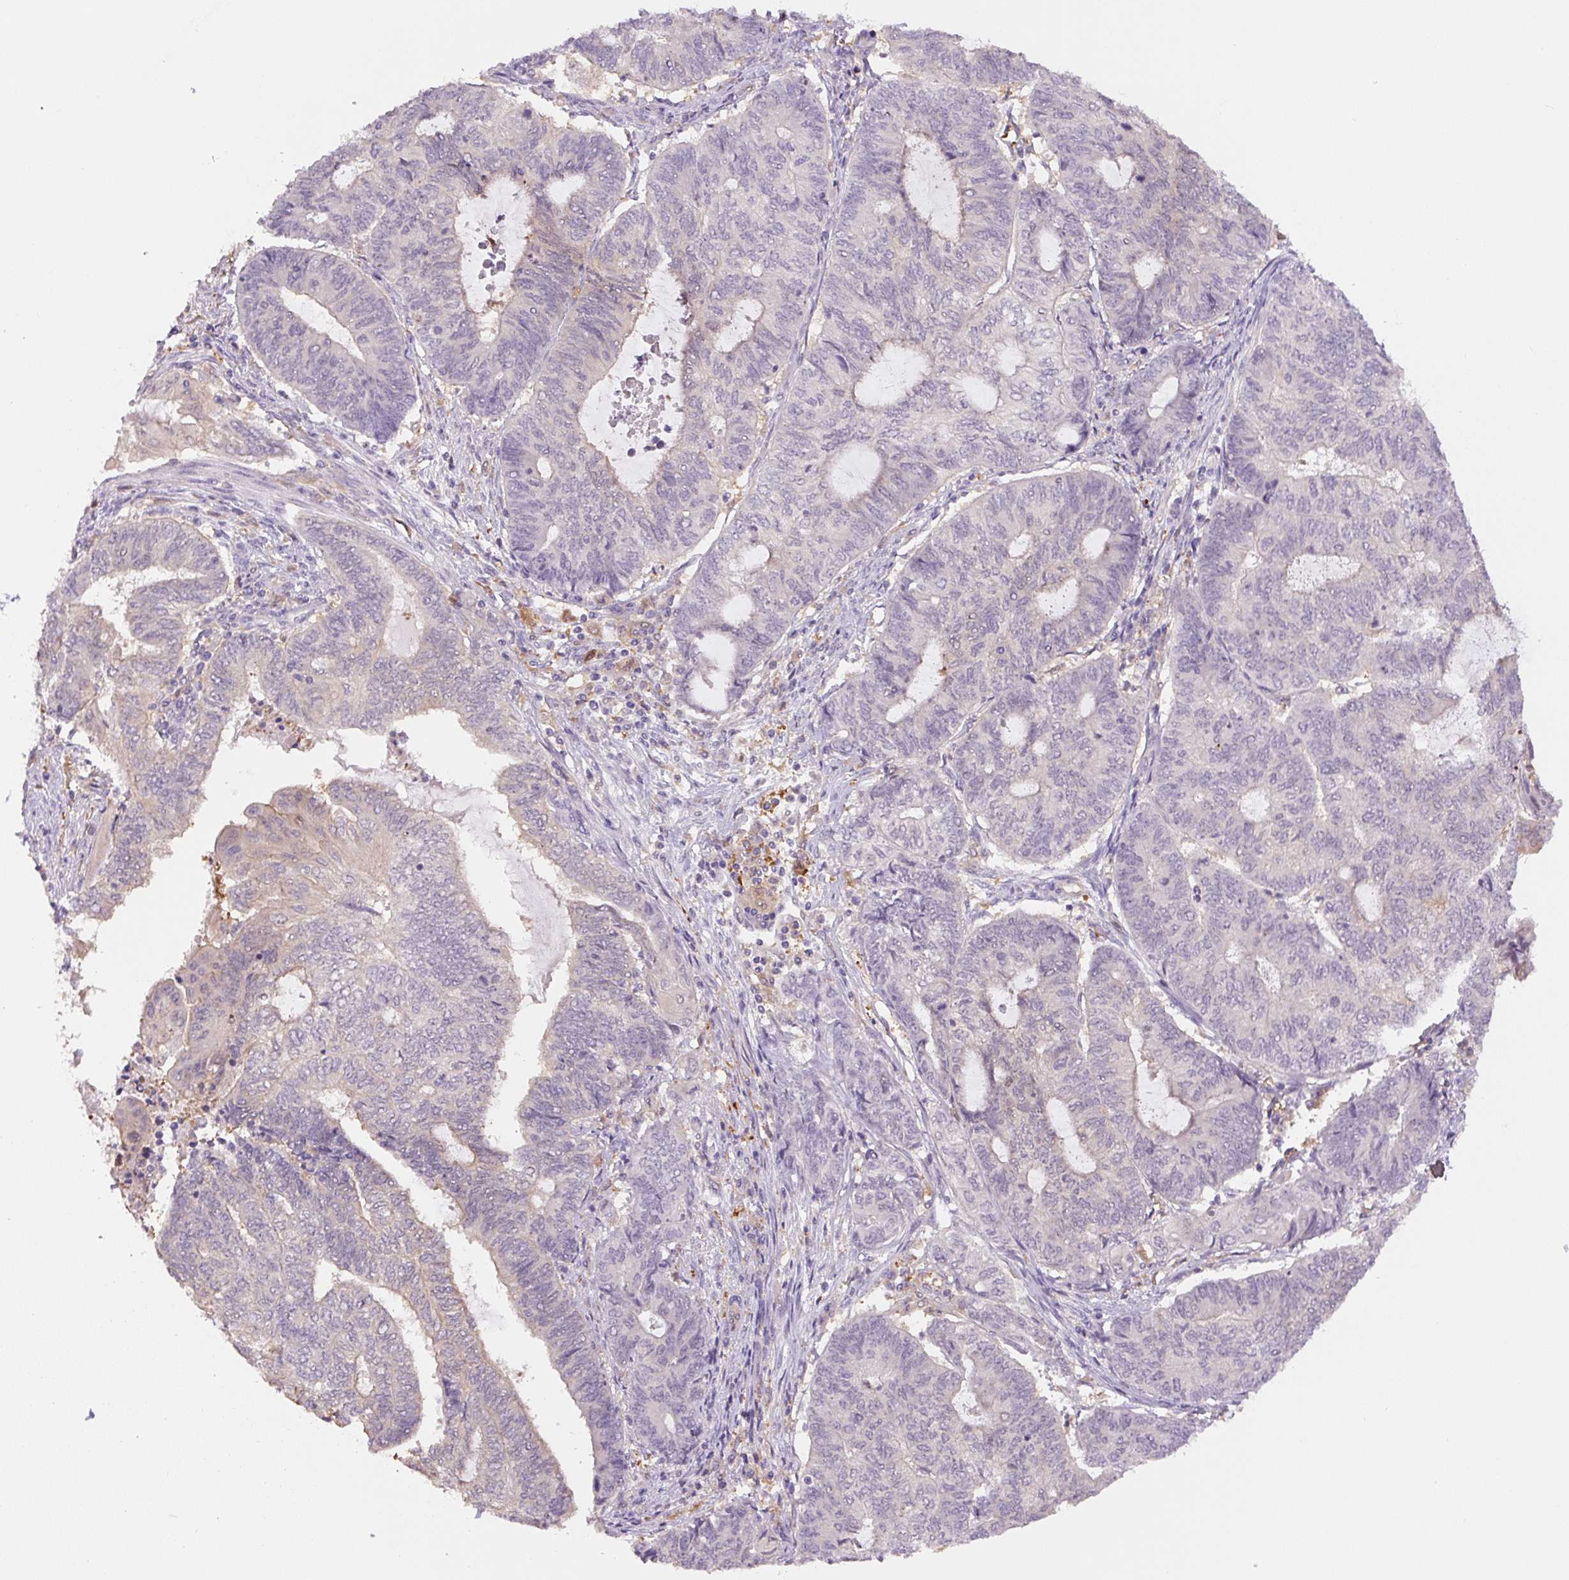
{"staining": {"intensity": "negative", "quantity": "none", "location": "none"}, "tissue": "endometrial cancer", "cell_type": "Tumor cells", "image_type": "cancer", "snomed": [{"axis": "morphology", "description": "Adenocarcinoma, NOS"}, {"axis": "topography", "description": "Uterus"}, {"axis": "topography", "description": "Endometrium"}], "caption": "Human endometrial adenocarcinoma stained for a protein using IHC shows no expression in tumor cells.", "gene": "SPSB2", "patient": {"sex": "female", "age": 70}}